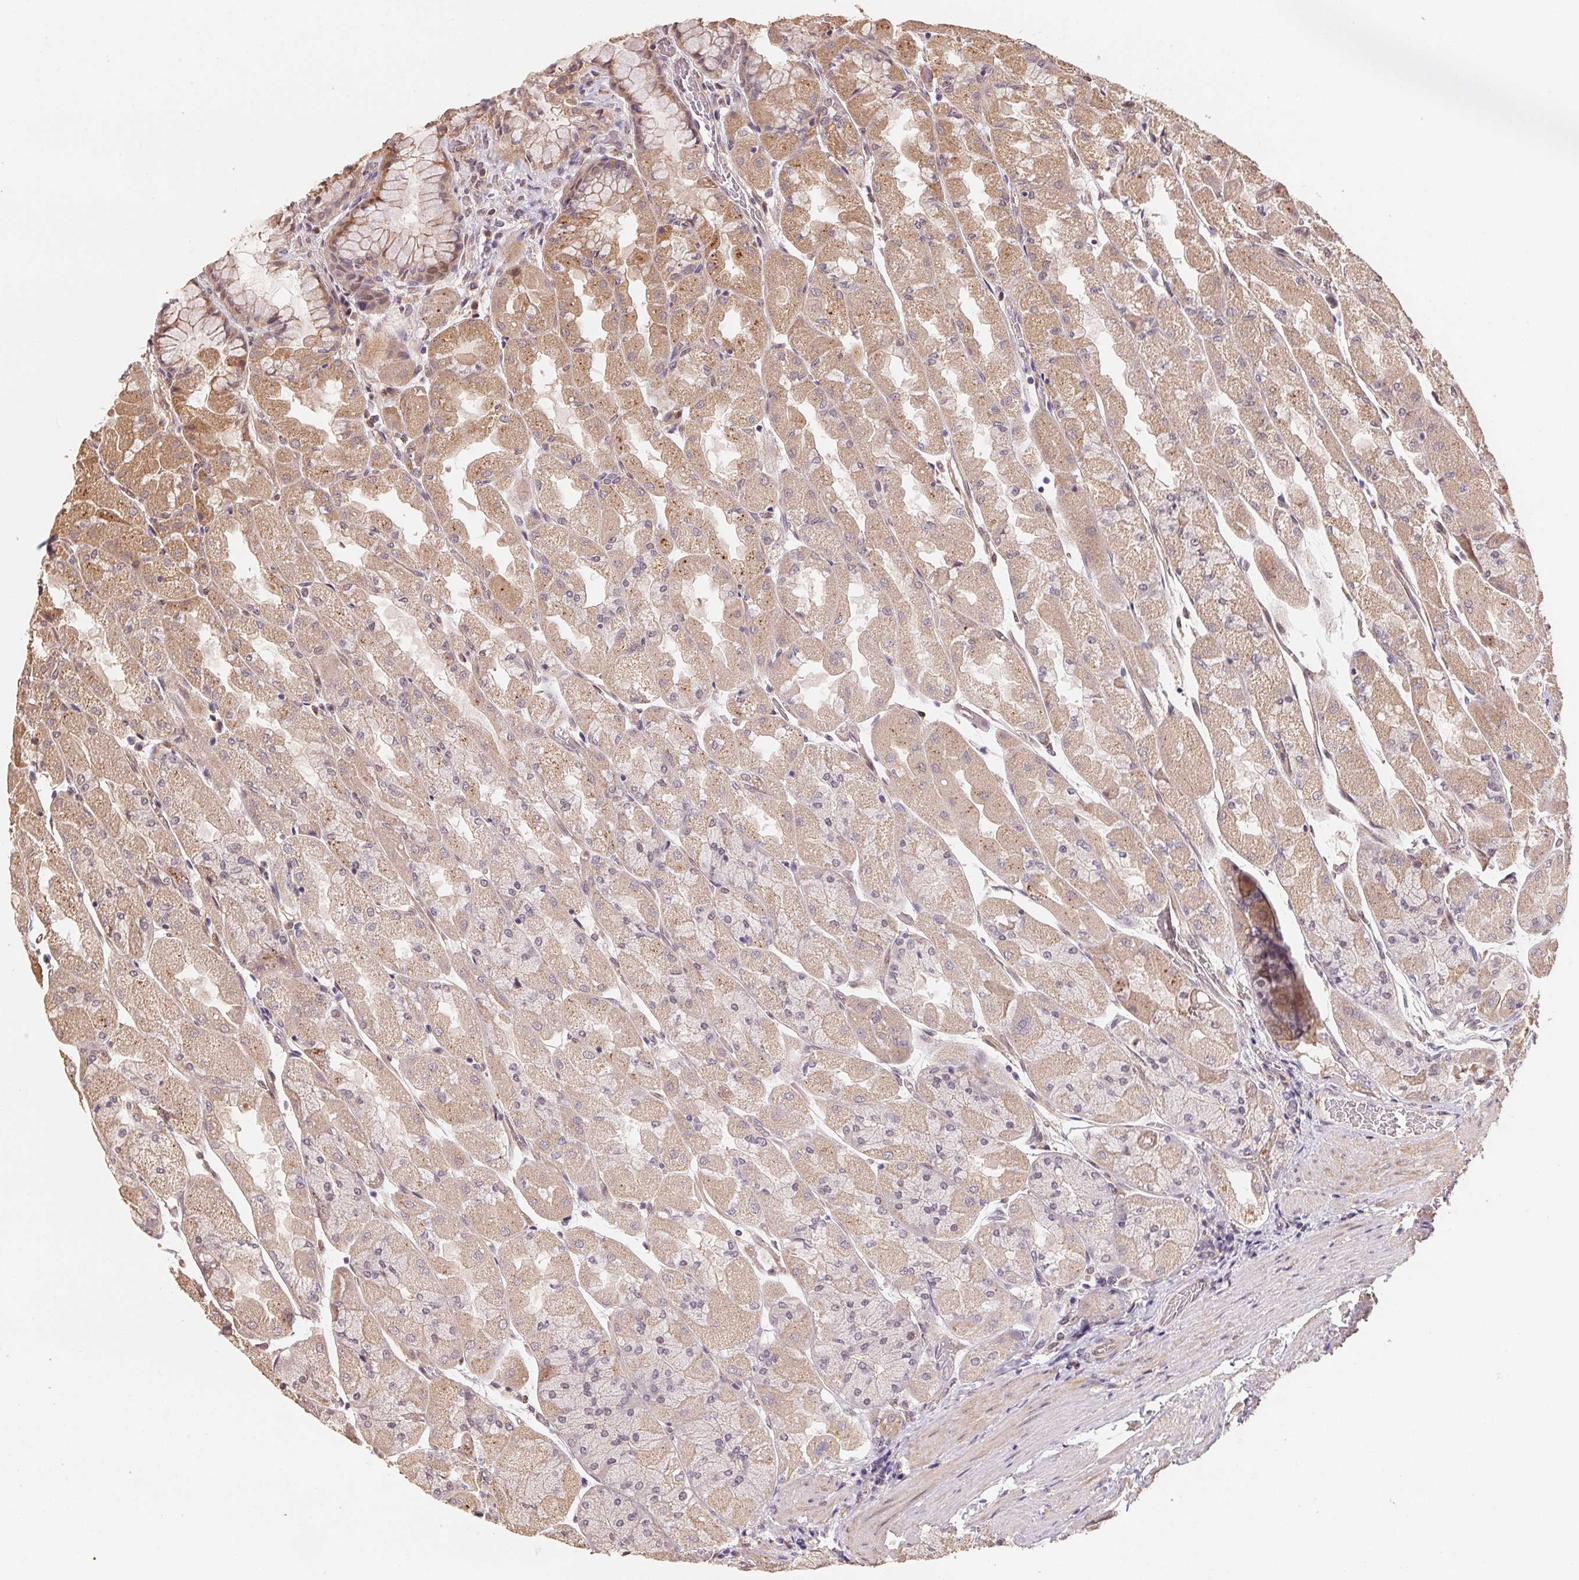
{"staining": {"intensity": "weak", "quantity": "25%-75%", "location": "cytoplasmic/membranous,nuclear"}, "tissue": "stomach", "cell_type": "Glandular cells", "image_type": "normal", "snomed": [{"axis": "morphology", "description": "Normal tissue, NOS"}, {"axis": "topography", "description": "Stomach"}], "caption": "Protein staining shows weak cytoplasmic/membranous,nuclear positivity in about 25%-75% of glandular cells in normal stomach. The staining was performed using DAB (3,3'-diaminobenzidine), with brown indicating positive protein expression. Nuclei are stained blue with hematoxylin.", "gene": "TMEM222", "patient": {"sex": "female", "age": 61}}